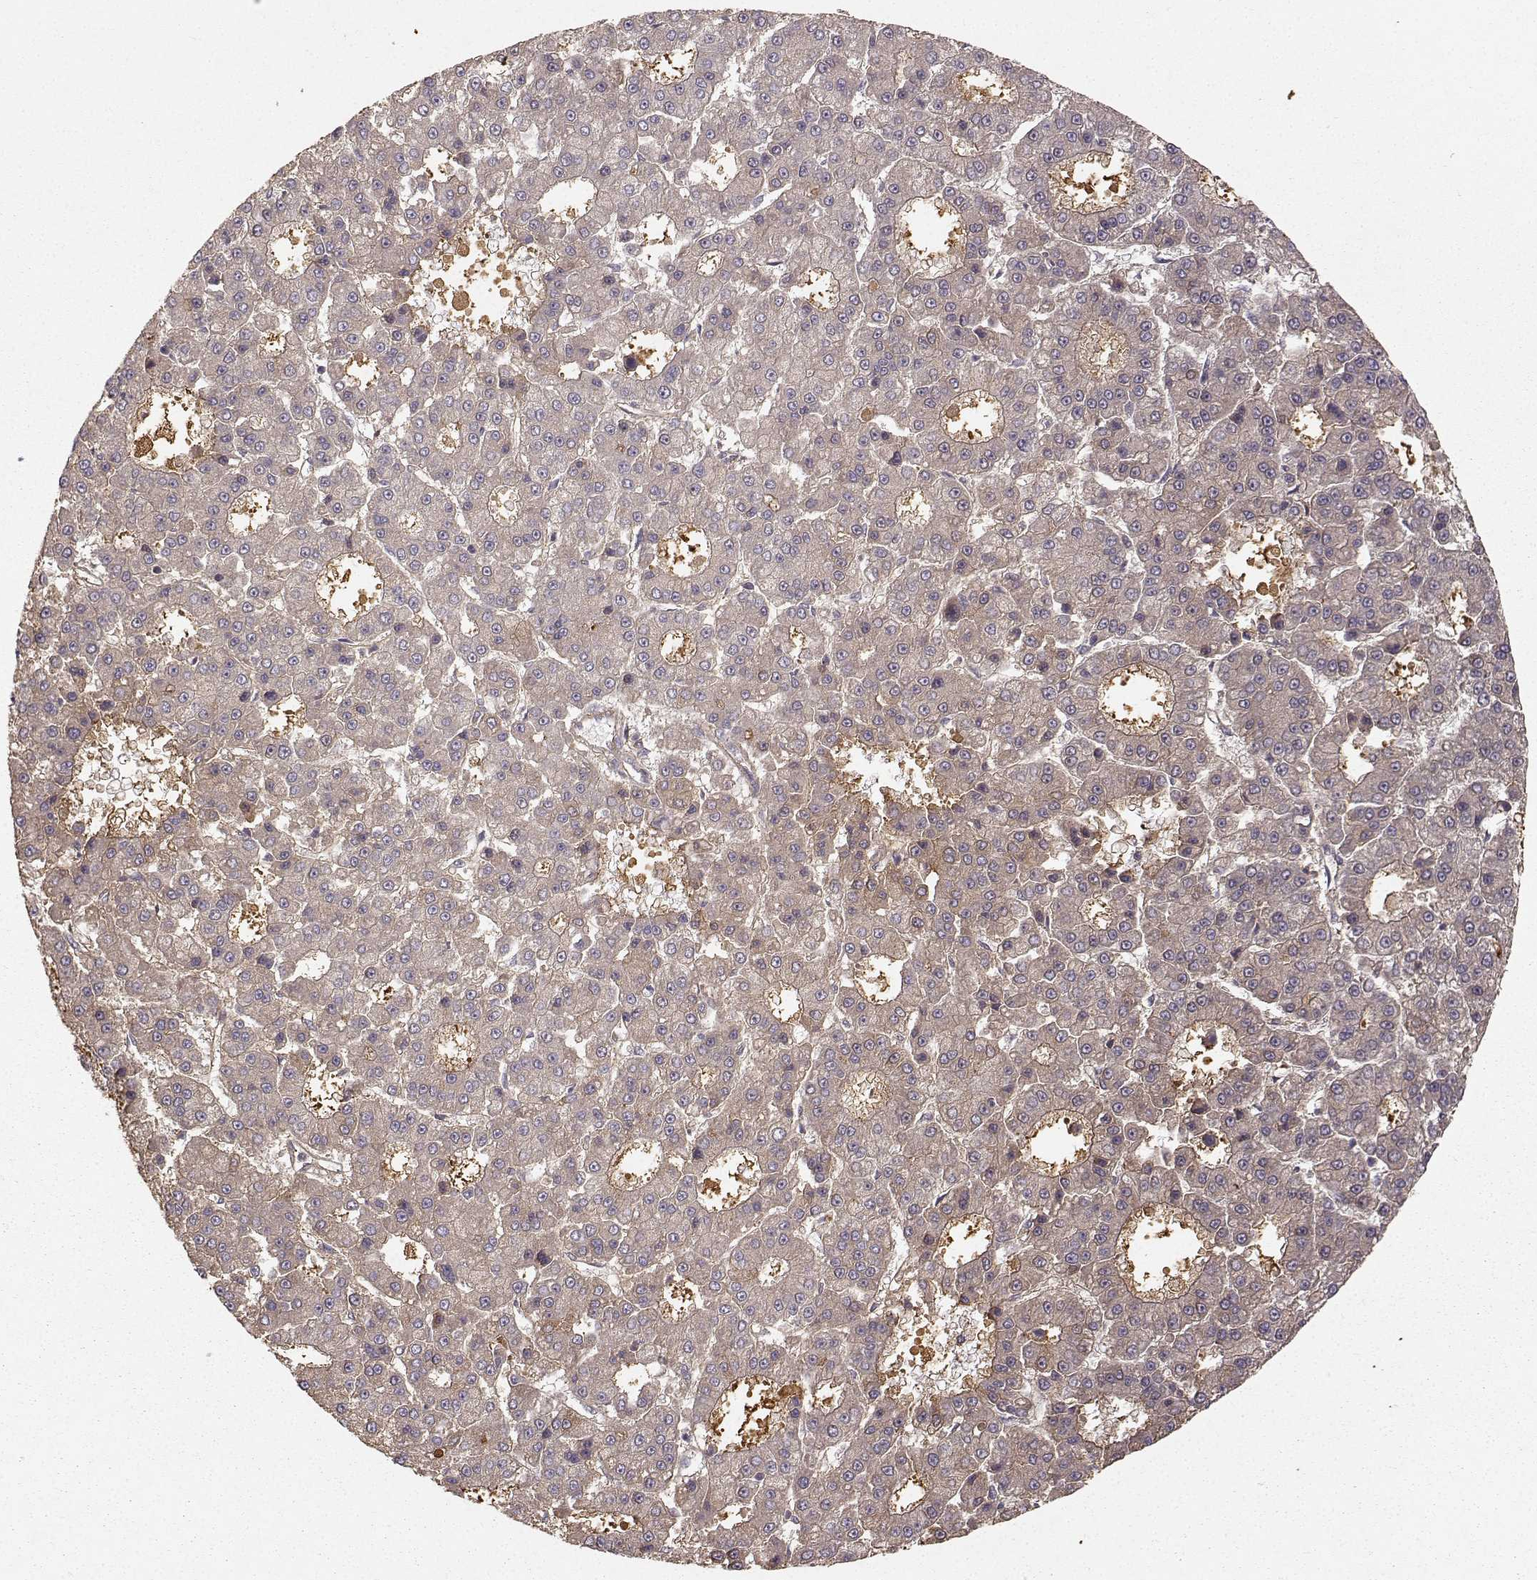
{"staining": {"intensity": "weak", "quantity": "<25%", "location": "cytoplasmic/membranous"}, "tissue": "liver cancer", "cell_type": "Tumor cells", "image_type": "cancer", "snomed": [{"axis": "morphology", "description": "Carcinoma, Hepatocellular, NOS"}, {"axis": "topography", "description": "Liver"}], "caption": "This image is of liver cancer (hepatocellular carcinoma) stained with immunohistochemistry (IHC) to label a protein in brown with the nuclei are counter-stained blue. There is no staining in tumor cells.", "gene": "WNT6", "patient": {"sex": "male", "age": 70}}